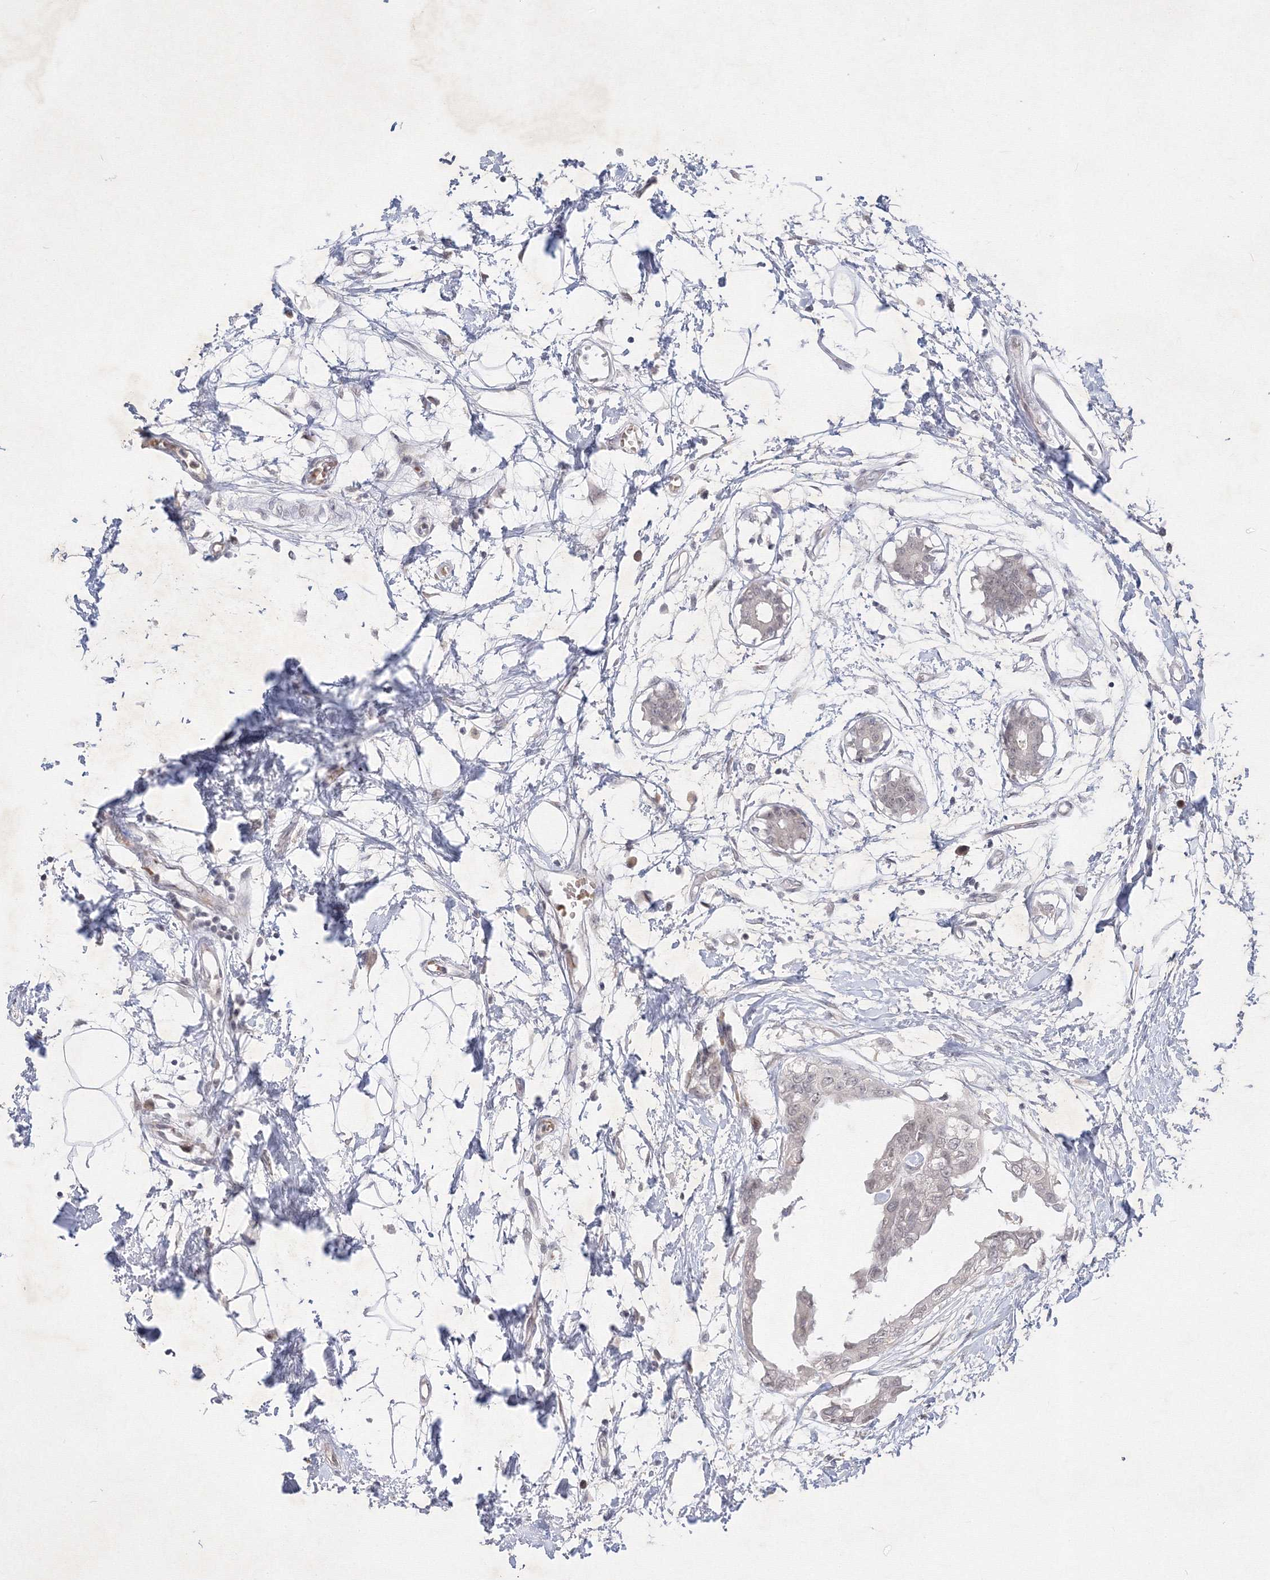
{"staining": {"intensity": "negative", "quantity": "none", "location": "none"}, "tissue": "breast cancer", "cell_type": "Tumor cells", "image_type": "cancer", "snomed": [{"axis": "morphology", "description": "Duct carcinoma"}, {"axis": "topography", "description": "Breast"}], "caption": "Immunohistochemistry micrograph of neoplastic tissue: invasive ductal carcinoma (breast) stained with DAB (3,3'-diaminobenzidine) demonstrates no significant protein staining in tumor cells. (Stains: DAB (3,3'-diaminobenzidine) immunohistochemistry with hematoxylin counter stain, Microscopy: brightfield microscopy at high magnification).", "gene": "NXPE3", "patient": {"sex": "female", "age": 40}}